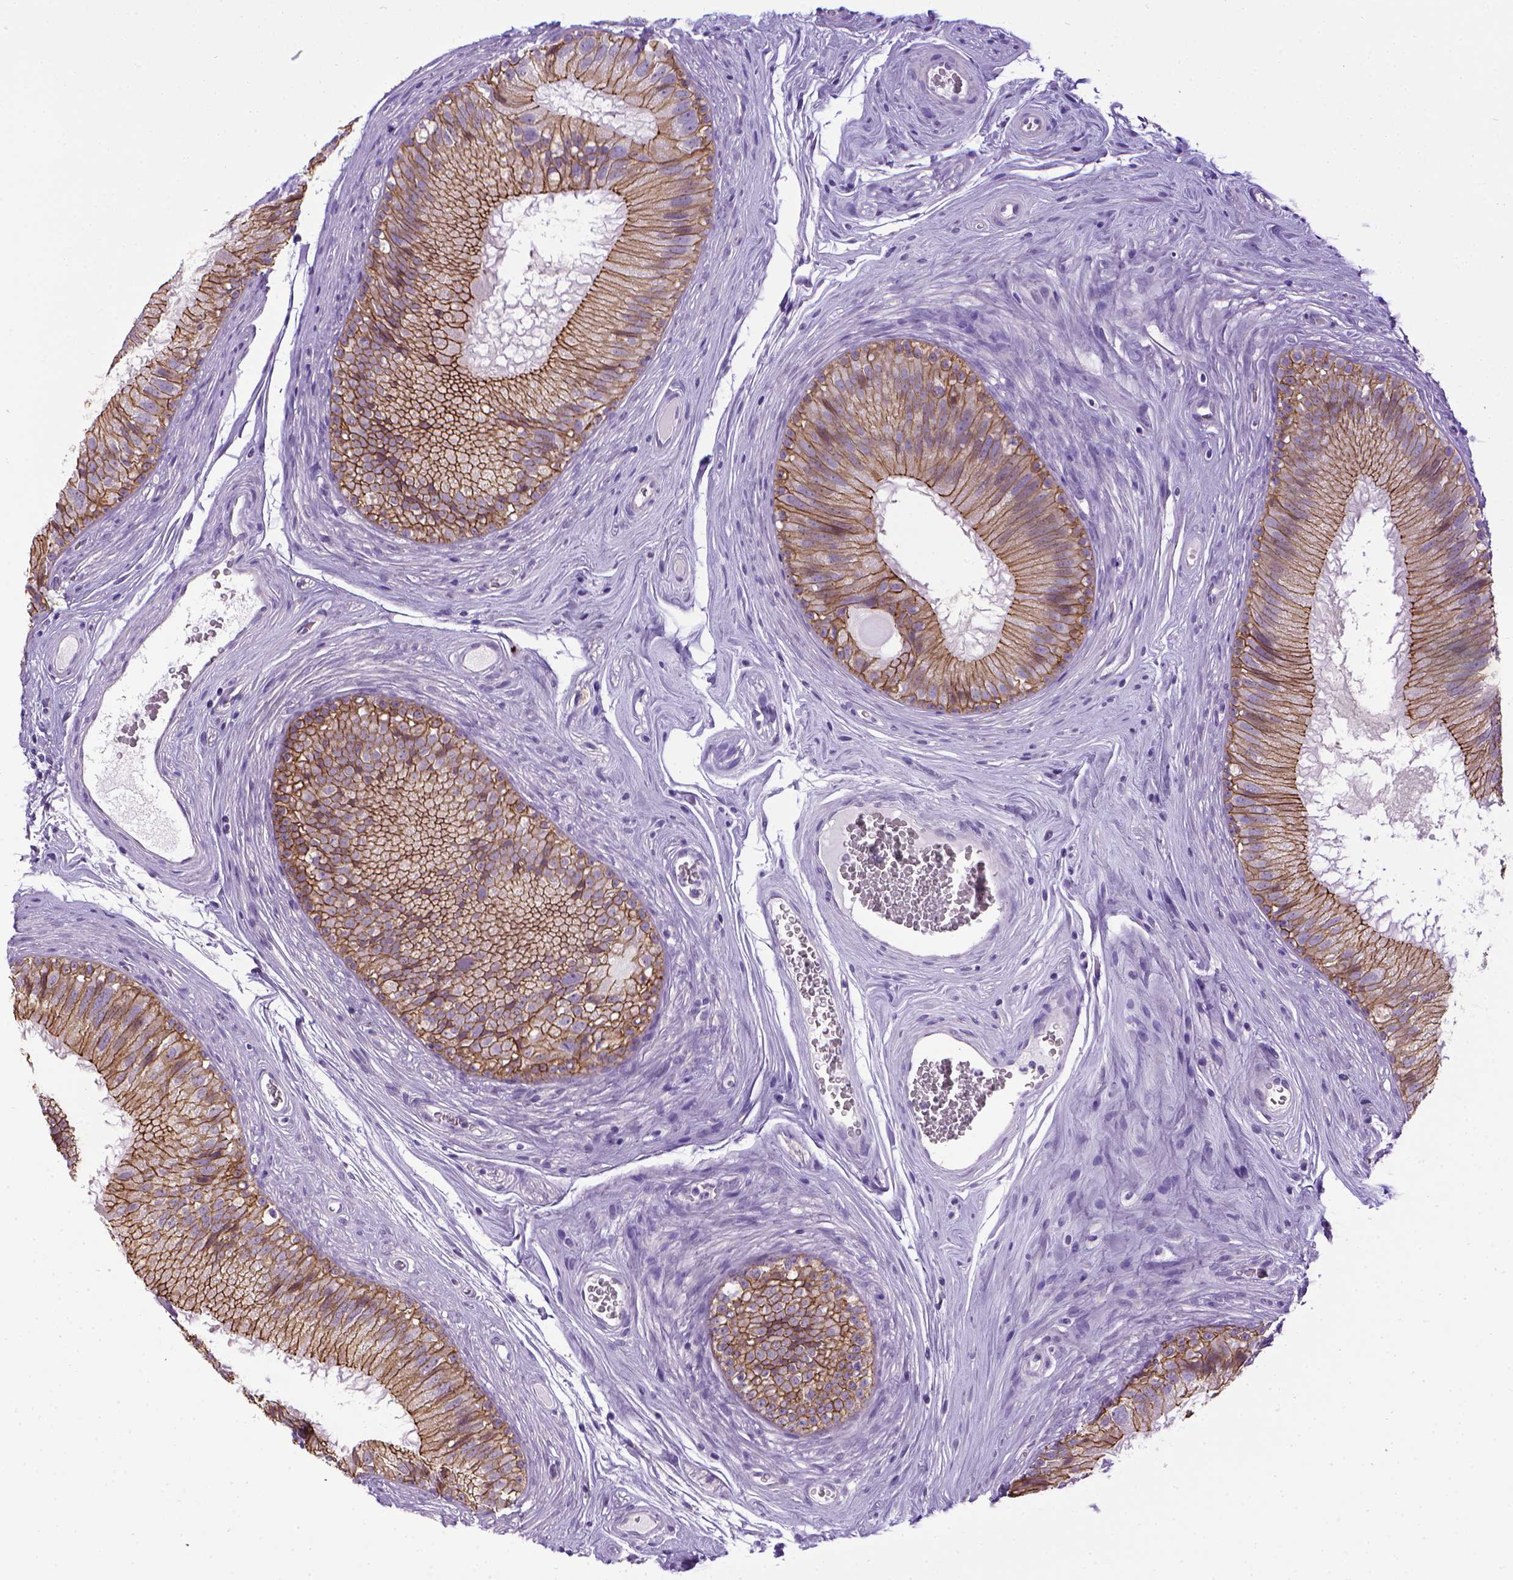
{"staining": {"intensity": "strong", "quantity": ">75%", "location": "cytoplasmic/membranous"}, "tissue": "epididymis", "cell_type": "Glandular cells", "image_type": "normal", "snomed": [{"axis": "morphology", "description": "Normal tissue, NOS"}, {"axis": "topography", "description": "Epididymis"}], "caption": "Immunohistochemistry of benign human epididymis demonstrates high levels of strong cytoplasmic/membranous expression in about >75% of glandular cells.", "gene": "CDH1", "patient": {"sex": "male", "age": 37}}